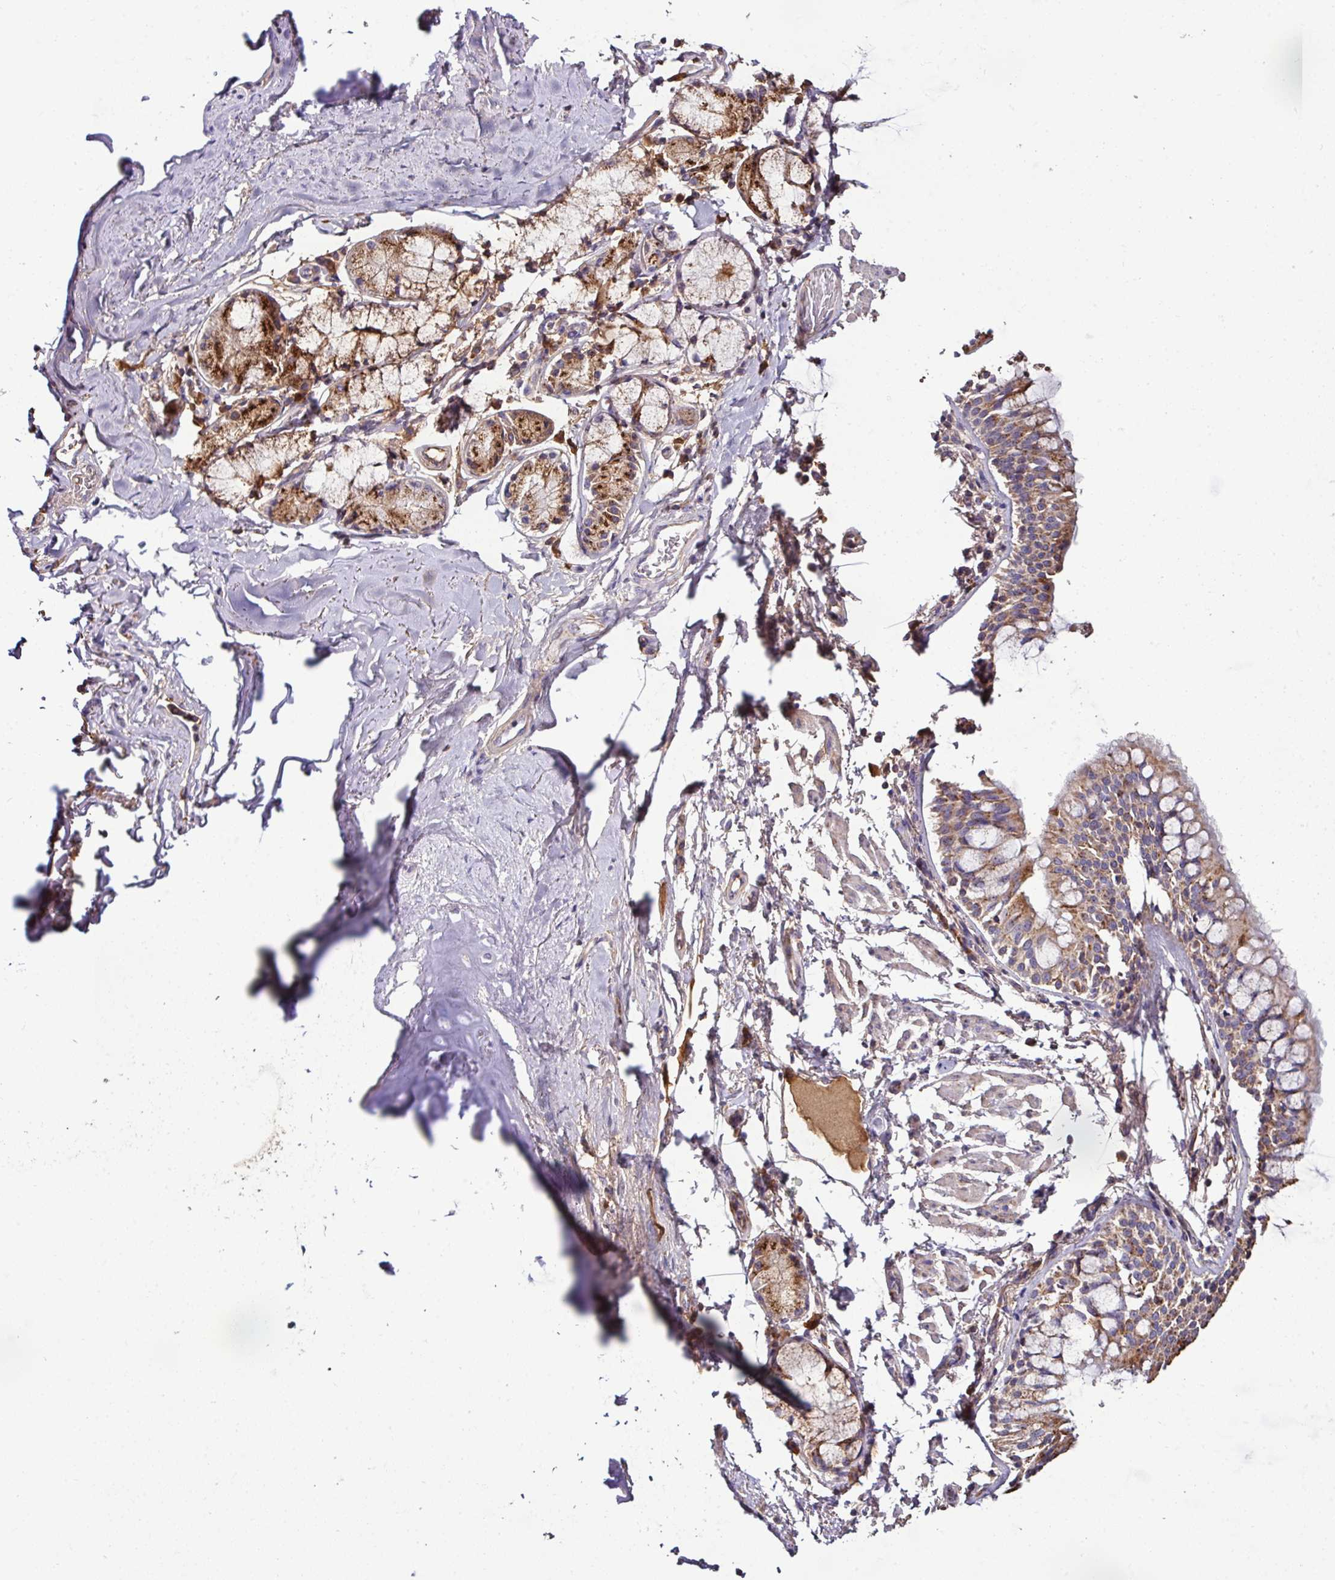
{"staining": {"intensity": "moderate", "quantity": "25%-75%", "location": "cytoplasmic/membranous"}, "tissue": "bronchus", "cell_type": "Respiratory epithelial cells", "image_type": "normal", "snomed": [{"axis": "morphology", "description": "Normal tissue, NOS"}, {"axis": "topography", "description": "Bronchus"}], "caption": "Protein expression analysis of benign human bronchus reveals moderate cytoplasmic/membranous expression in about 25%-75% of respiratory epithelial cells. Immunohistochemistry (ihc) stains the protein in brown and the nuclei are stained blue.", "gene": "CPD", "patient": {"sex": "male", "age": 70}}